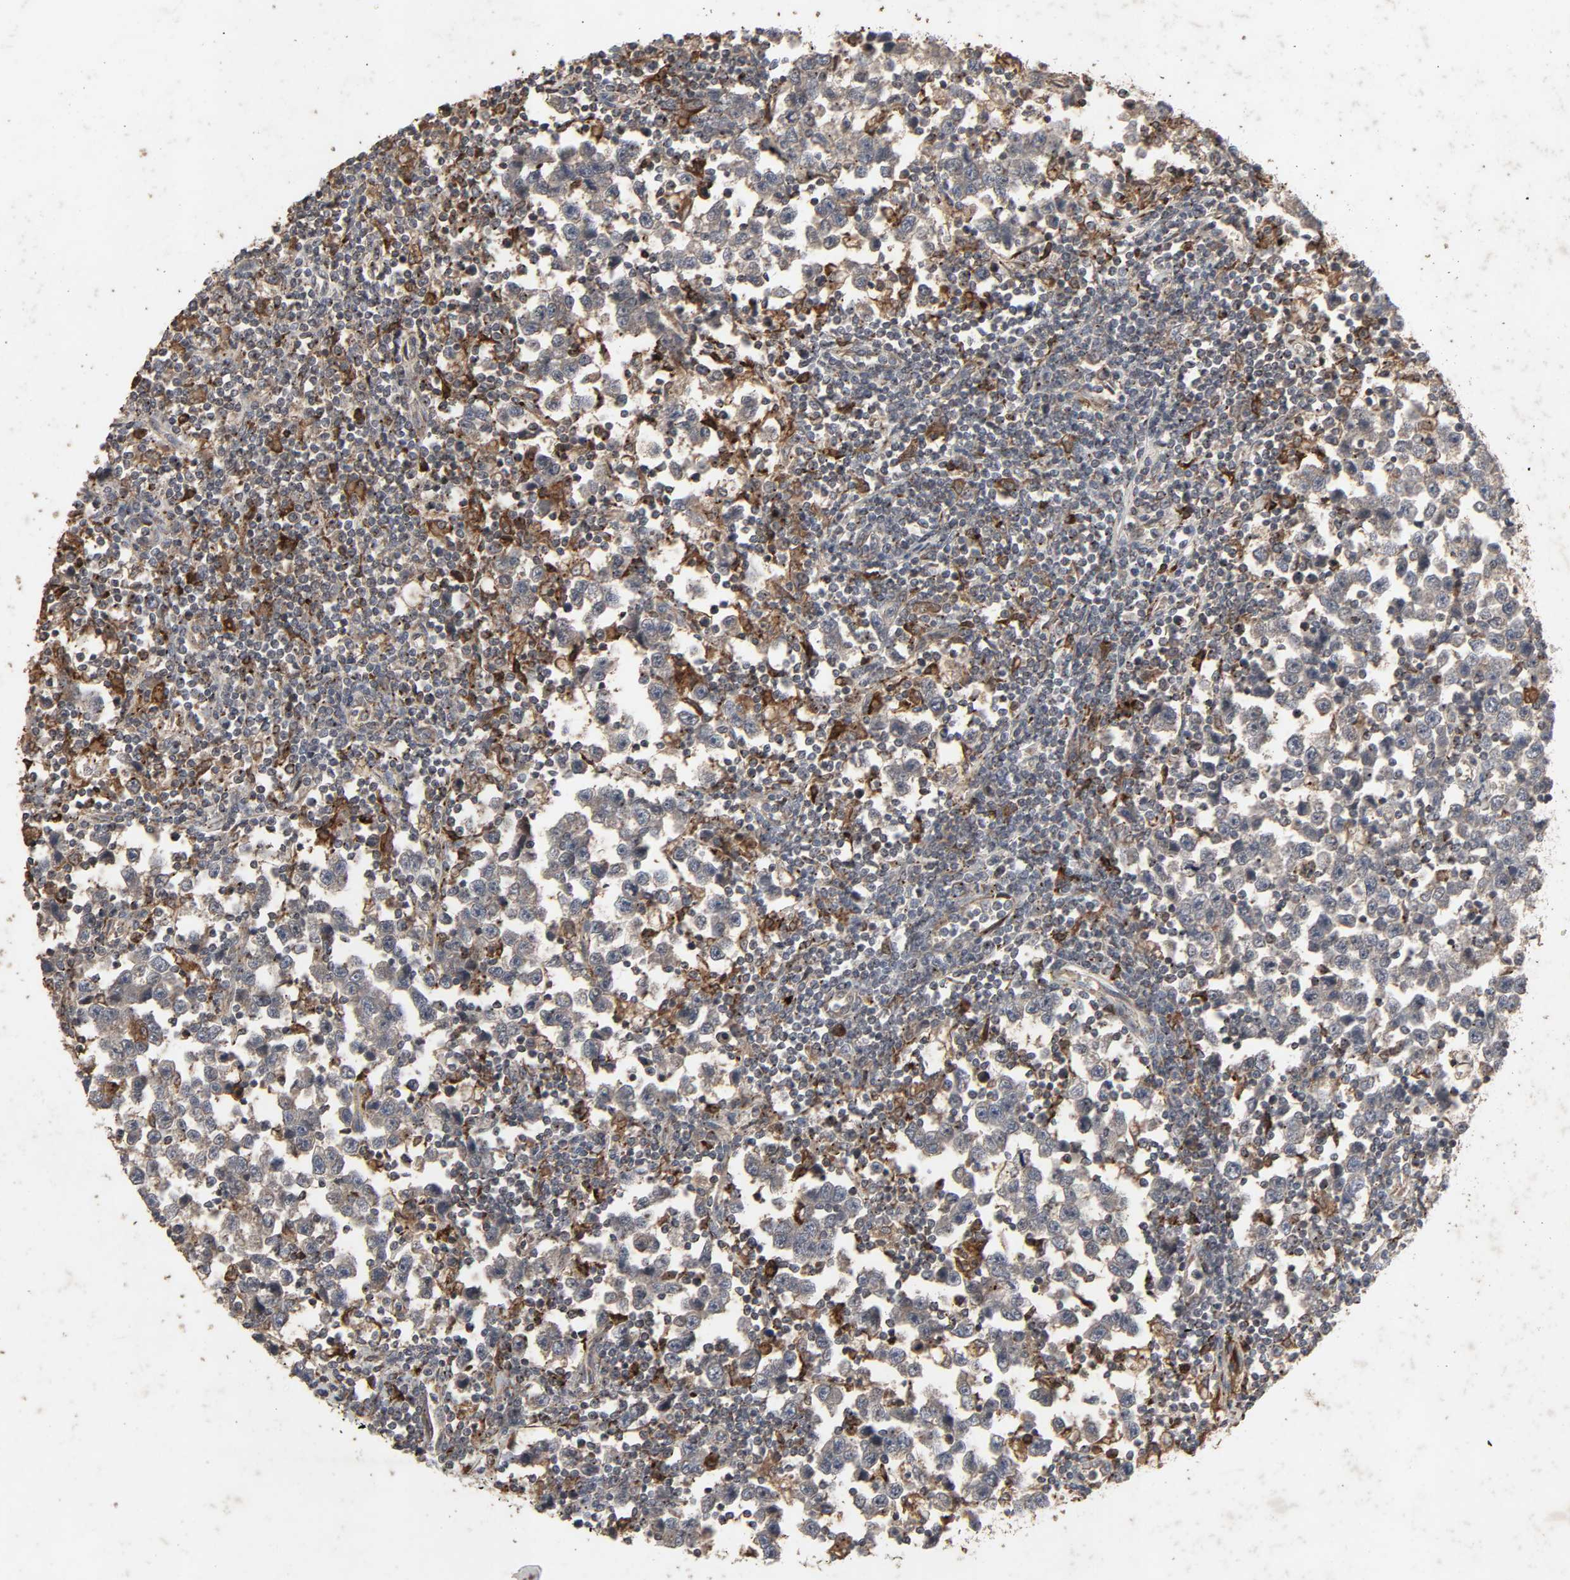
{"staining": {"intensity": "weak", "quantity": ">75%", "location": "cytoplasmic/membranous"}, "tissue": "testis cancer", "cell_type": "Tumor cells", "image_type": "cancer", "snomed": [{"axis": "morphology", "description": "Seminoma, NOS"}, {"axis": "topography", "description": "Testis"}], "caption": "Protein expression analysis of seminoma (testis) shows weak cytoplasmic/membranous staining in approximately >75% of tumor cells.", "gene": "ADCY4", "patient": {"sex": "male", "age": 43}}